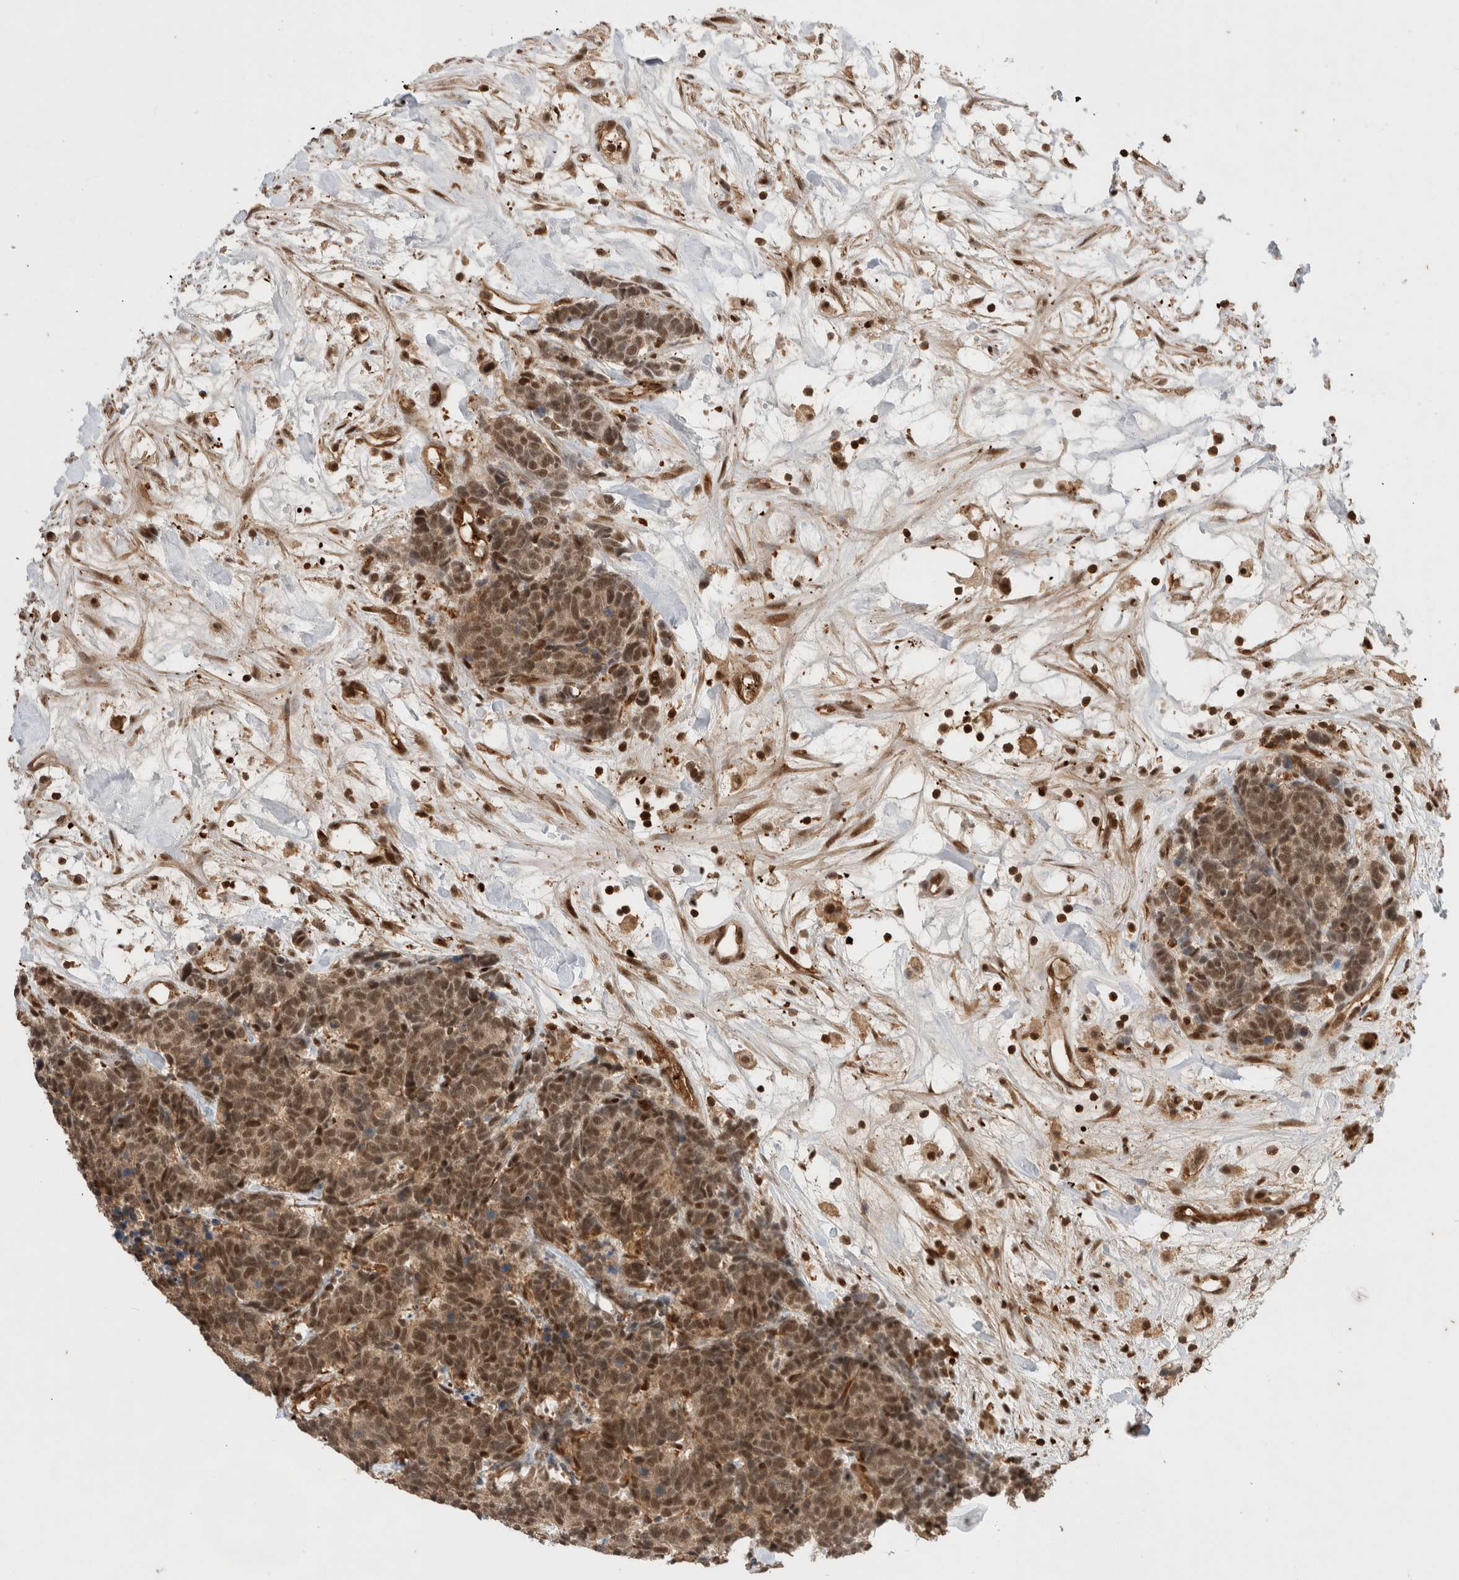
{"staining": {"intensity": "moderate", "quantity": ">75%", "location": "cytoplasmic/membranous,nuclear"}, "tissue": "carcinoid", "cell_type": "Tumor cells", "image_type": "cancer", "snomed": [{"axis": "morphology", "description": "Carcinoma, NOS"}, {"axis": "morphology", "description": "Carcinoid, malignant, NOS"}, {"axis": "topography", "description": "Urinary bladder"}], "caption": "A histopathology image of carcinoma stained for a protein demonstrates moderate cytoplasmic/membranous and nuclear brown staining in tumor cells.", "gene": "SNRNP40", "patient": {"sex": "male", "age": 57}}